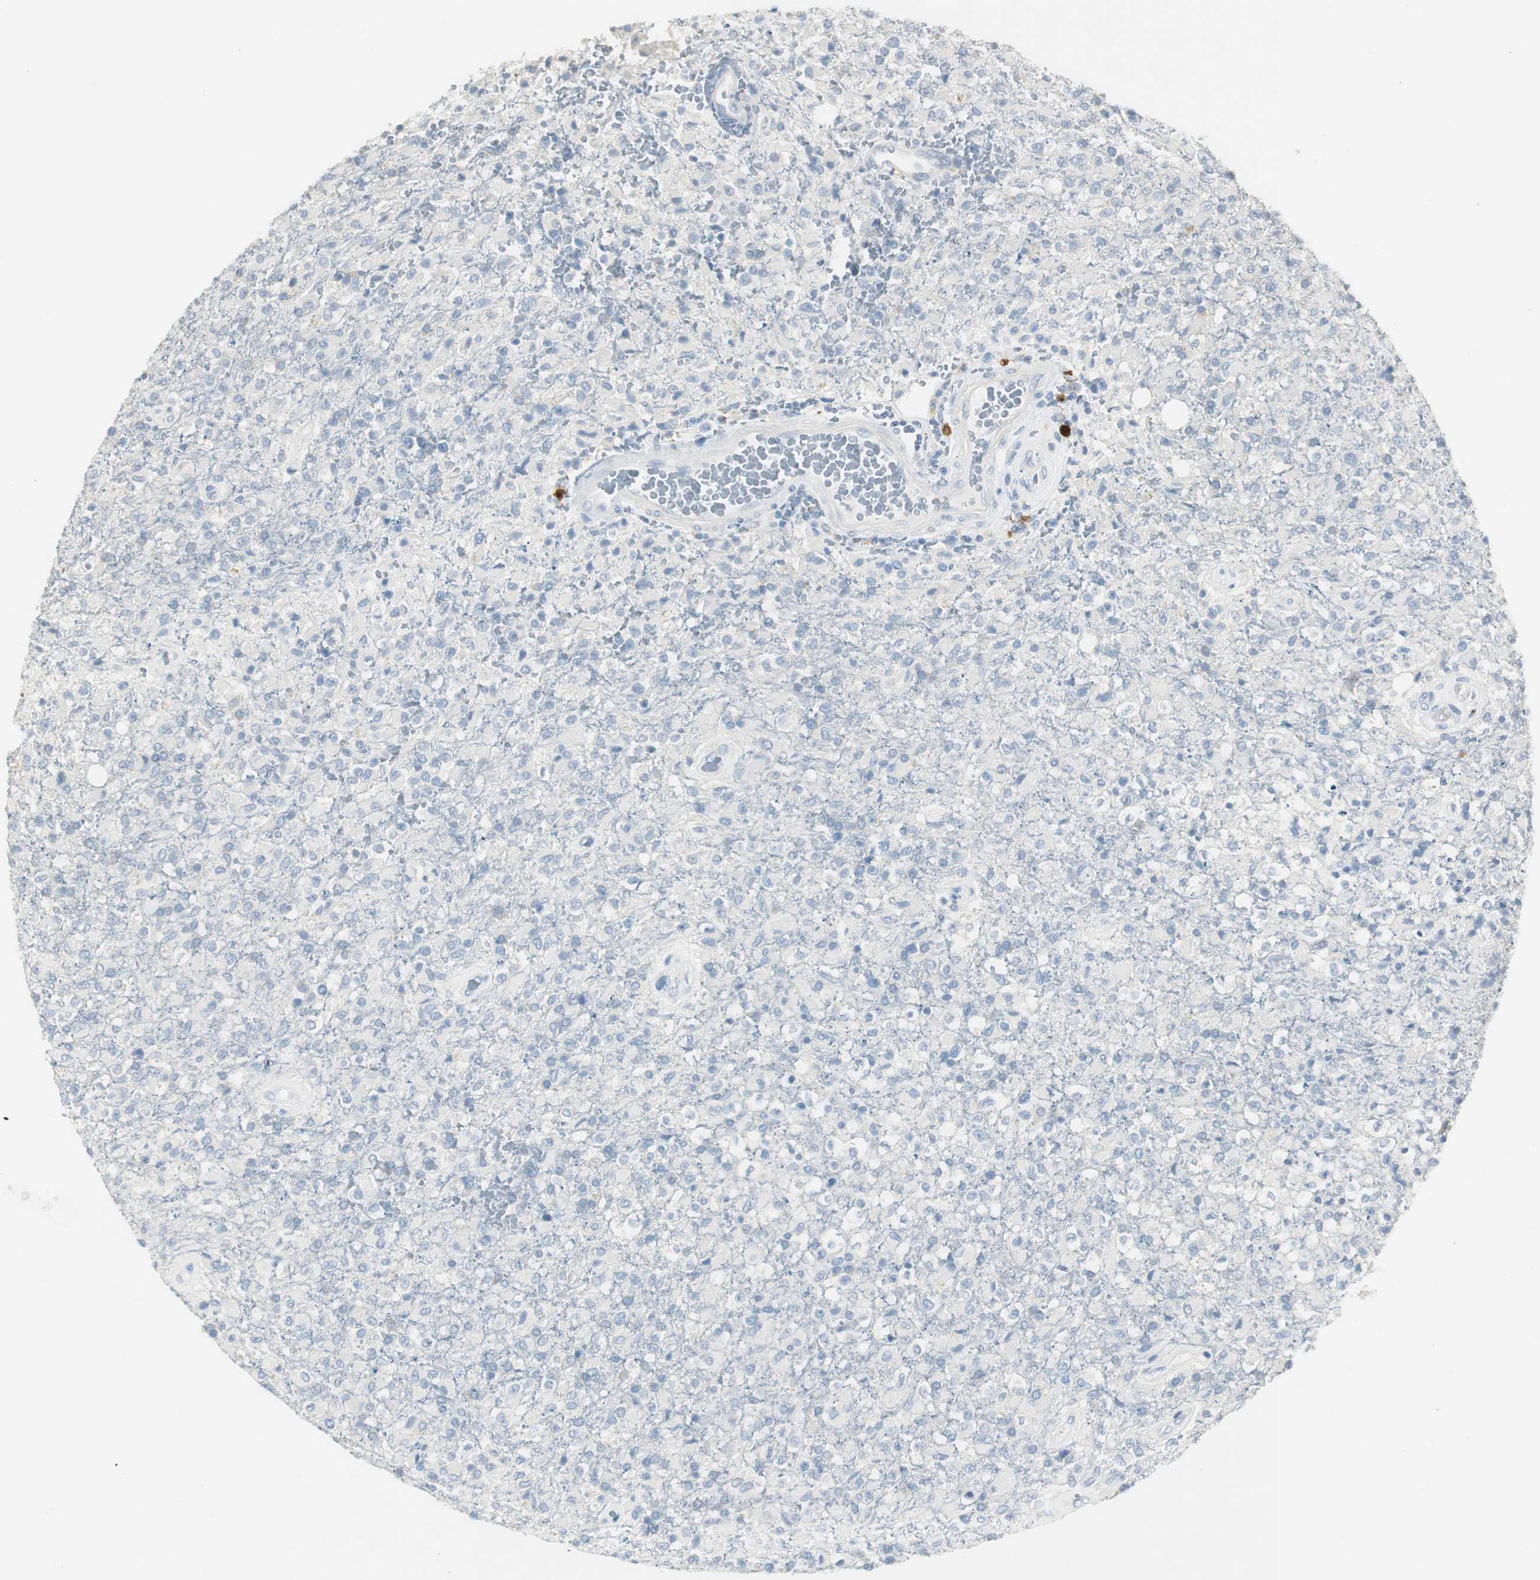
{"staining": {"intensity": "negative", "quantity": "none", "location": "none"}, "tissue": "glioma", "cell_type": "Tumor cells", "image_type": "cancer", "snomed": [{"axis": "morphology", "description": "Glioma, malignant, High grade"}, {"axis": "topography", "description": "Brain"}], "caption": "This is an immunohistochemistry photomicrograph of human glioma. There is no staining in tumor cells.", "gene": "LRP2", "patient": {"sex": "male", "age": 71}}